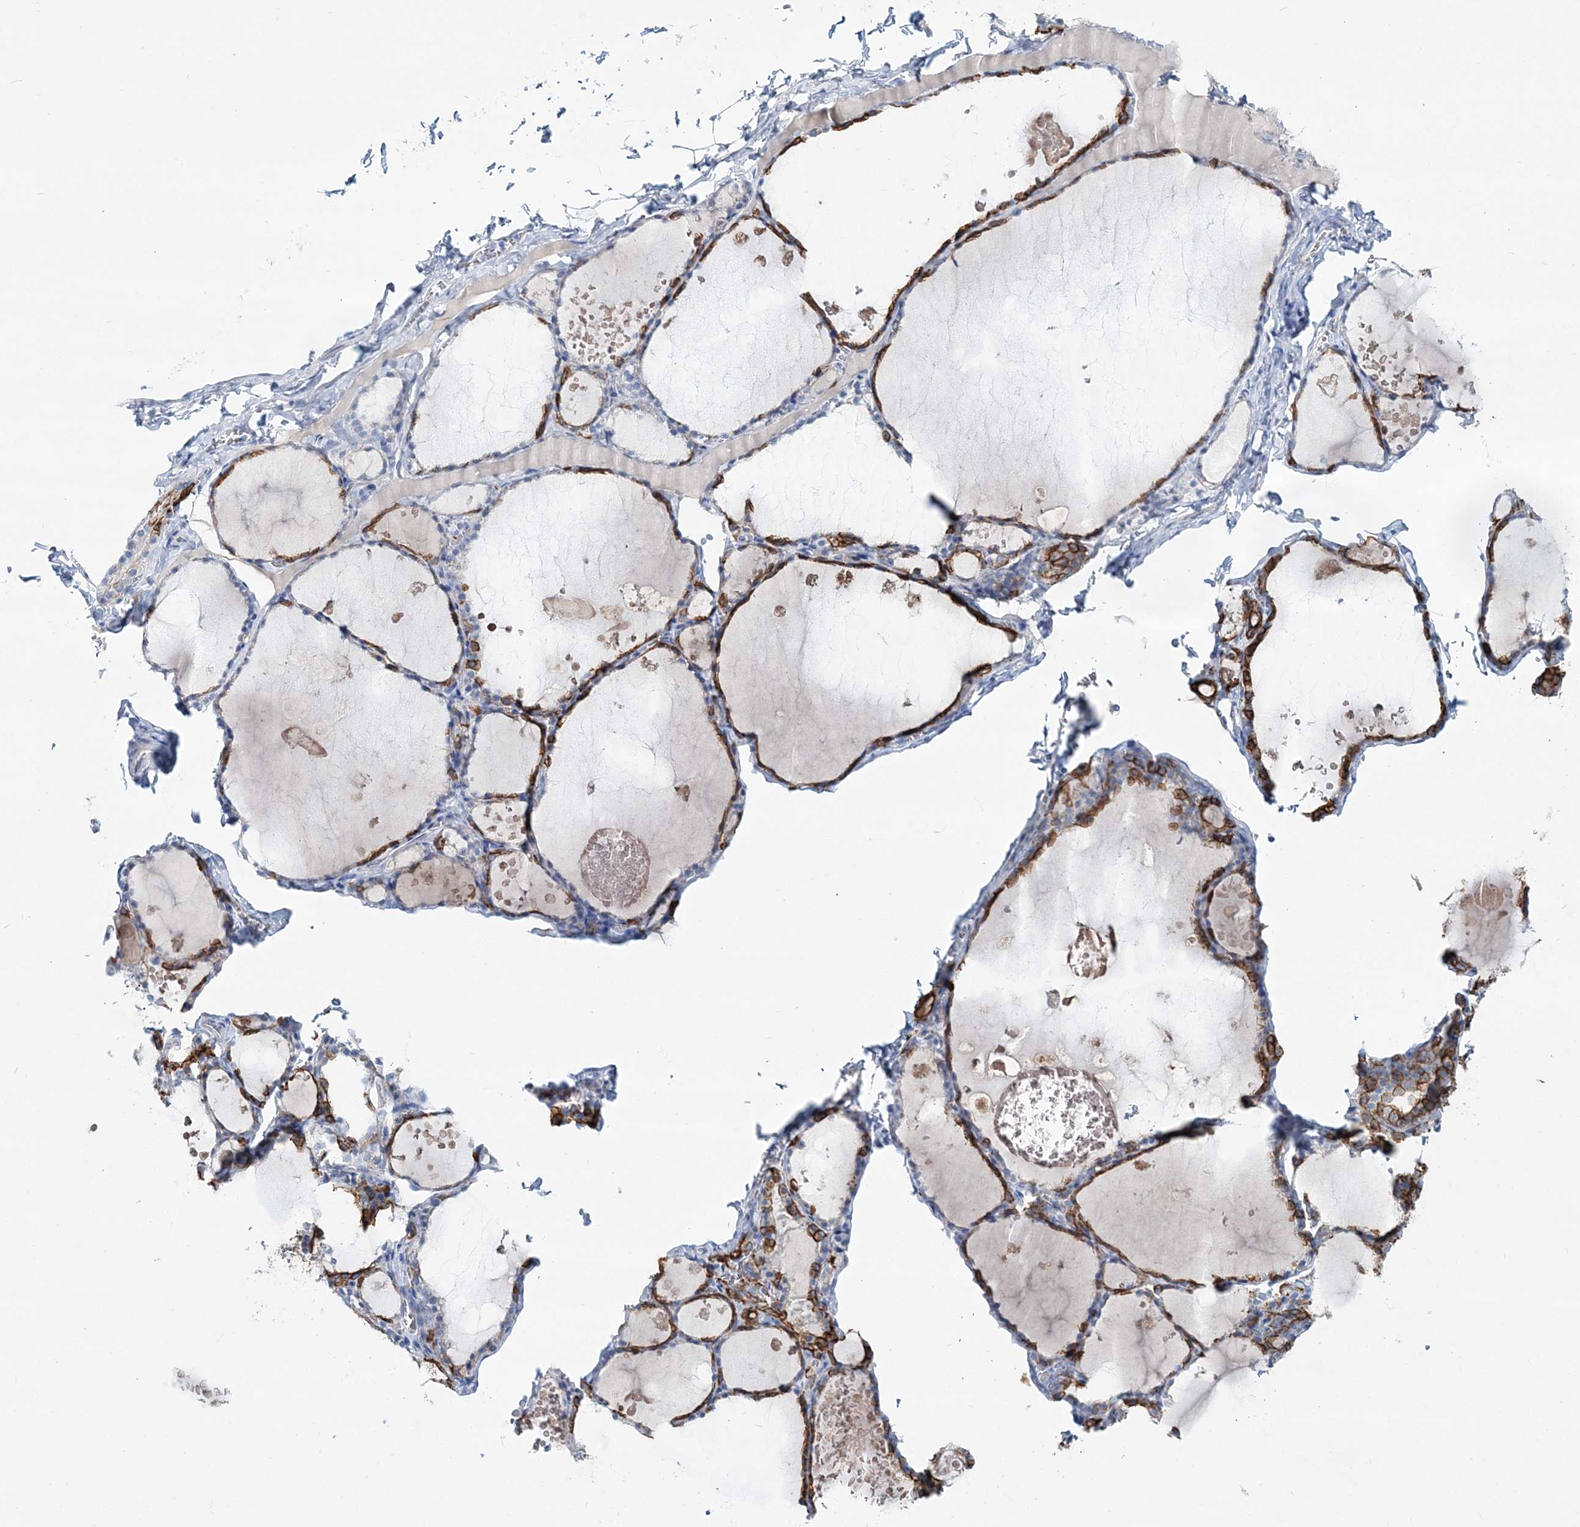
{"staining": {"intensity": "moderate", "quantity": "25%-75%", "location": "cytoplasmic/membranous"}, "tissue": "thyroid gland", "cell_type": "Glandular cells", "image_type": "normal", "snomed": [{"axis": "morphology", "description": "Normal tissue, NOS"}, {"axis": "topography", "description": "Thyroid gland"}], "caption": "An immunohistochemistry photomicrograph of benign tissue is shown. Protein staining in brown labels moderate cytoplasmic/membranous positivity in thyroid gland within glandular cells. (DAB (3,3'-diaminobenzidine) IHC with brightfield microscopy, high magnification).", "gene": "ADGRL1", "patient": {"sex": "male", "age": 56}}